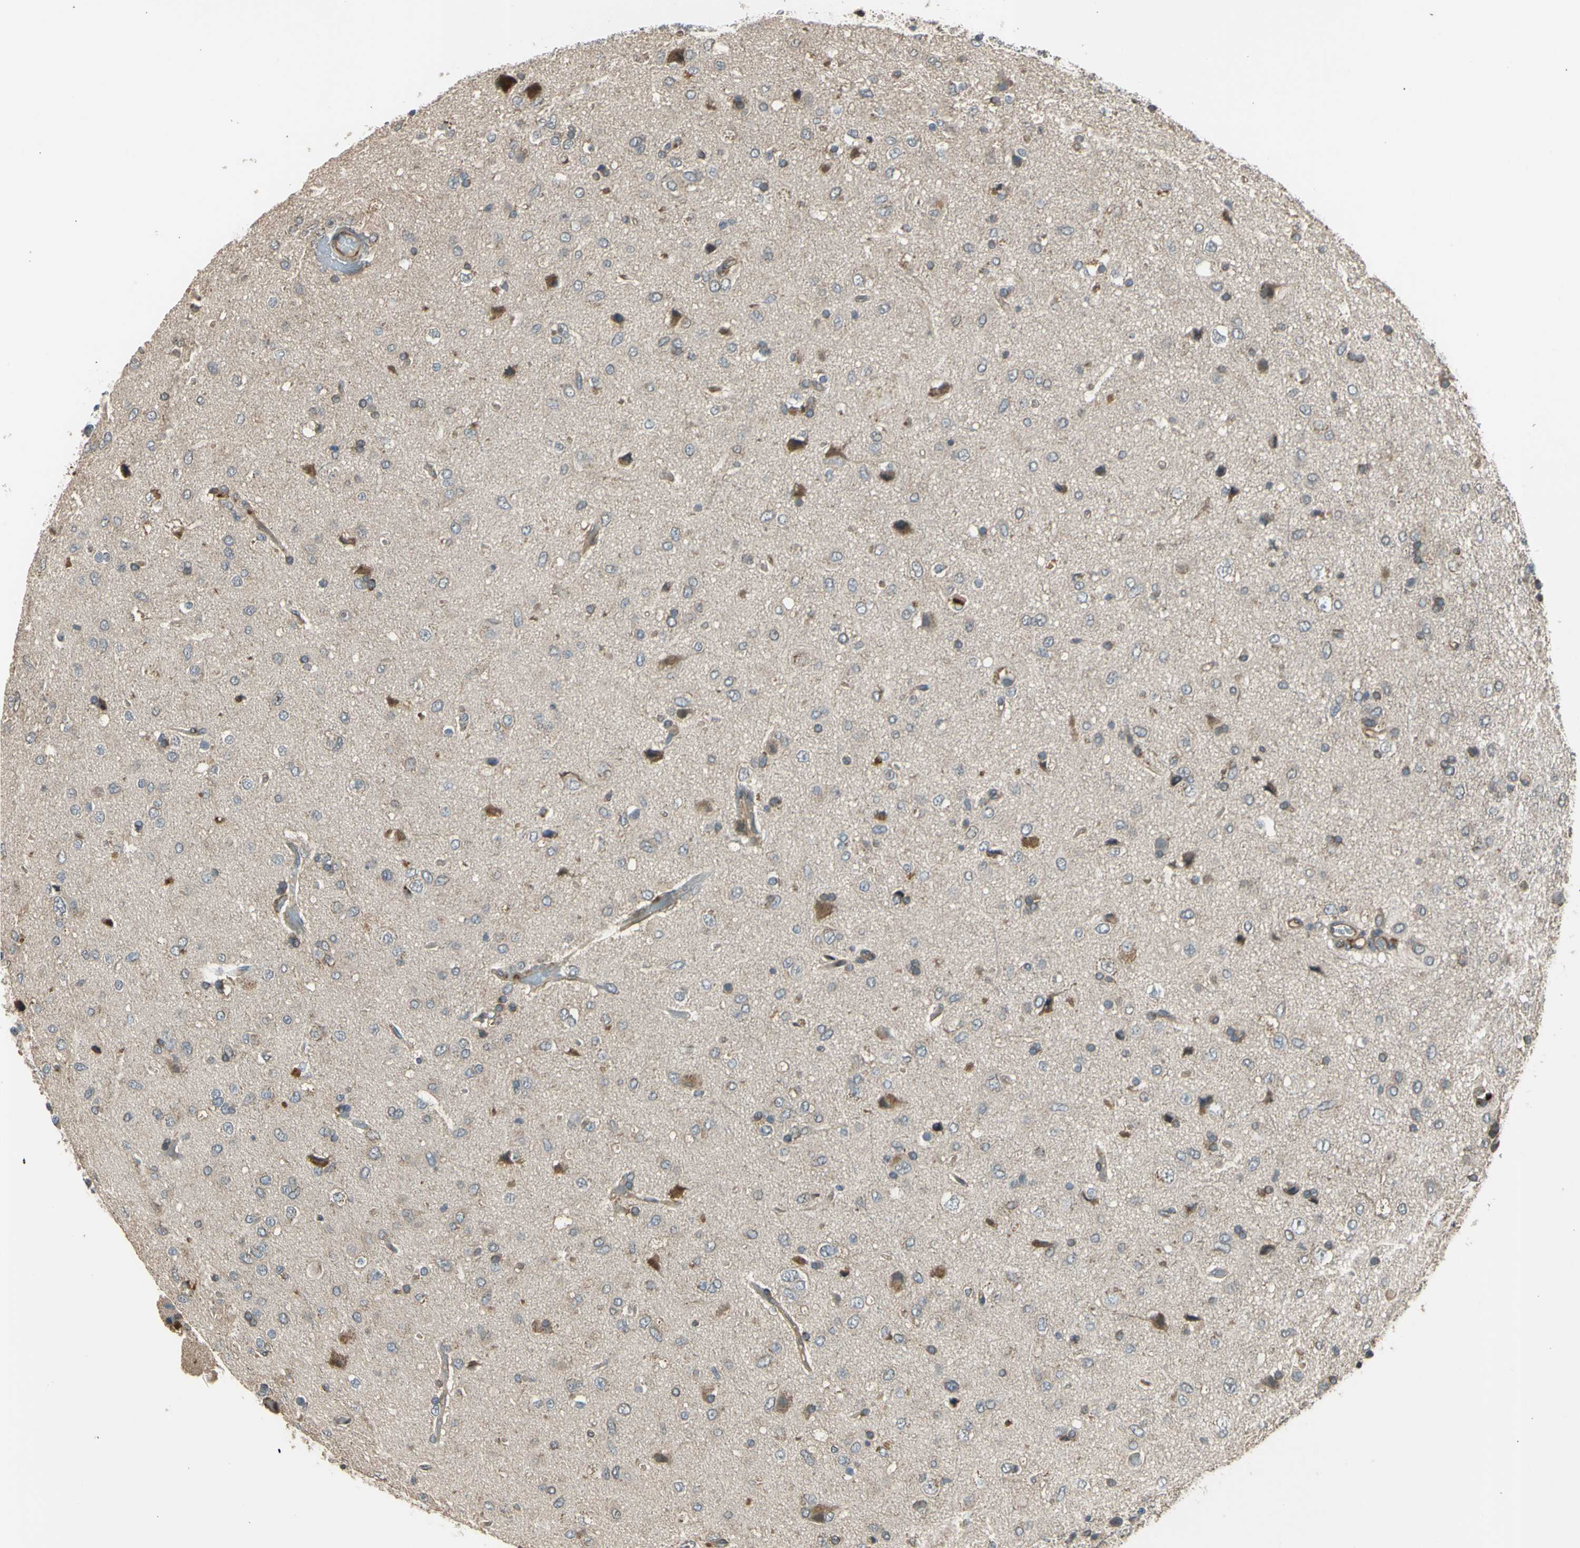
{"staining": {"intensity": "moderate", "quantity": "<25%", "location": "cytoplasmic/membranous"}, "tissue": "glioma", "cell_type": "Tumor cells", "image_type": "cancer", "snomed": [{"axis": "morphology", "description": "Glioma, malignant, Low grade"}, {"axis": "topography", "description": "Brain"}], "caption": "This photomicrograph exhibits immunohistochemistry (IHC) staining of malignant glioma (low-grade), with low moderate cytoplasmic/membranous staining in about <25% of tumor cells.", "gene": "EFNB2", "patient": {"sex": "male", "age": 77}}